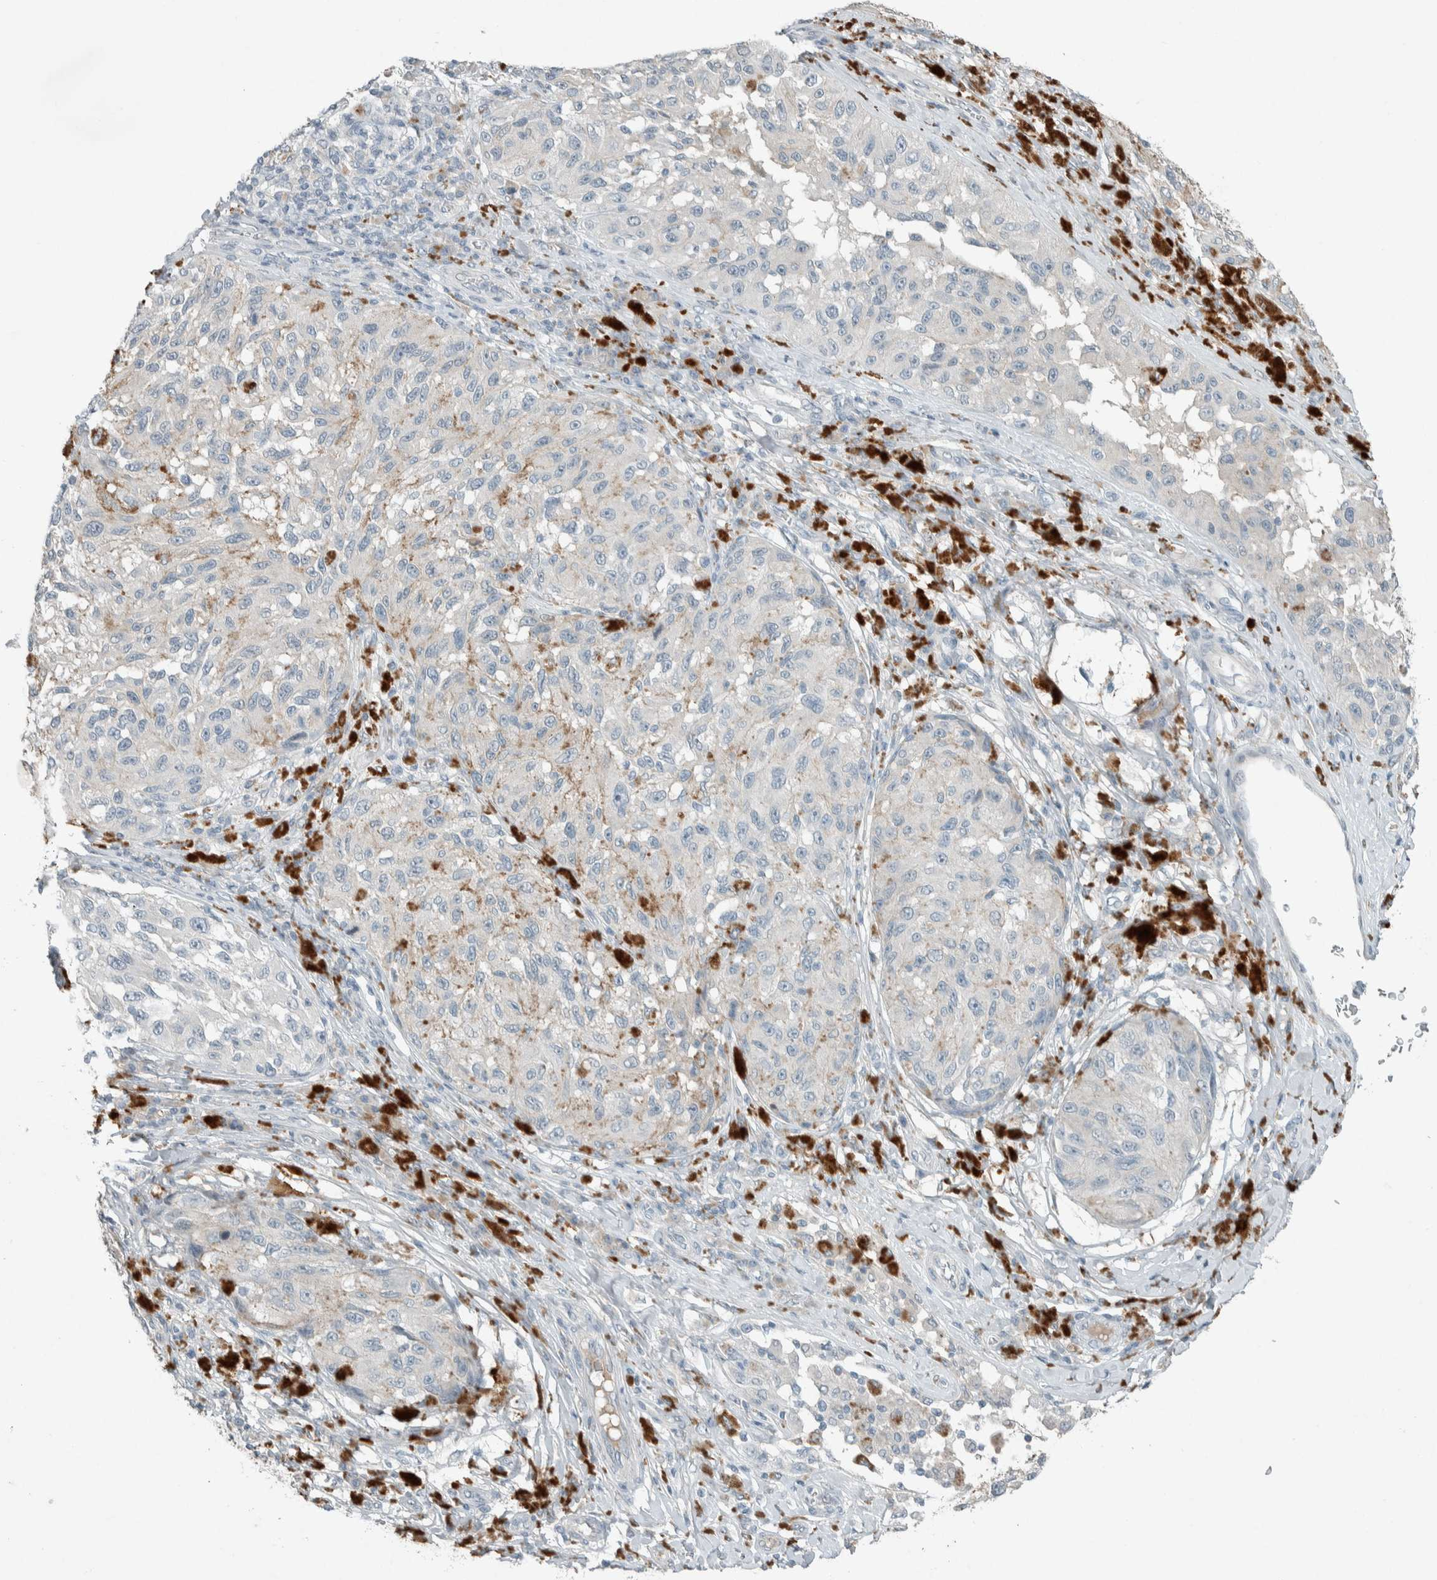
{"staining": {"intensity": "weak", "quantity": "<25%", "location": "cytoplasmic/membranous"}, "tissue": "melanoma", "cell_type": "Tumor cells", "image_type": "cancer", "snomed": [{"axis": "morphology", "description": "Malignant melanoma, NOS"}, {"axis": "topography", "description": "Skin"}], "caption": "Tumor cells show no significant protein positivity in melanoma. Nuclei are stained in blue.", "gene": "CERCAM", "patient": {"sex": "female", "age": 73}}